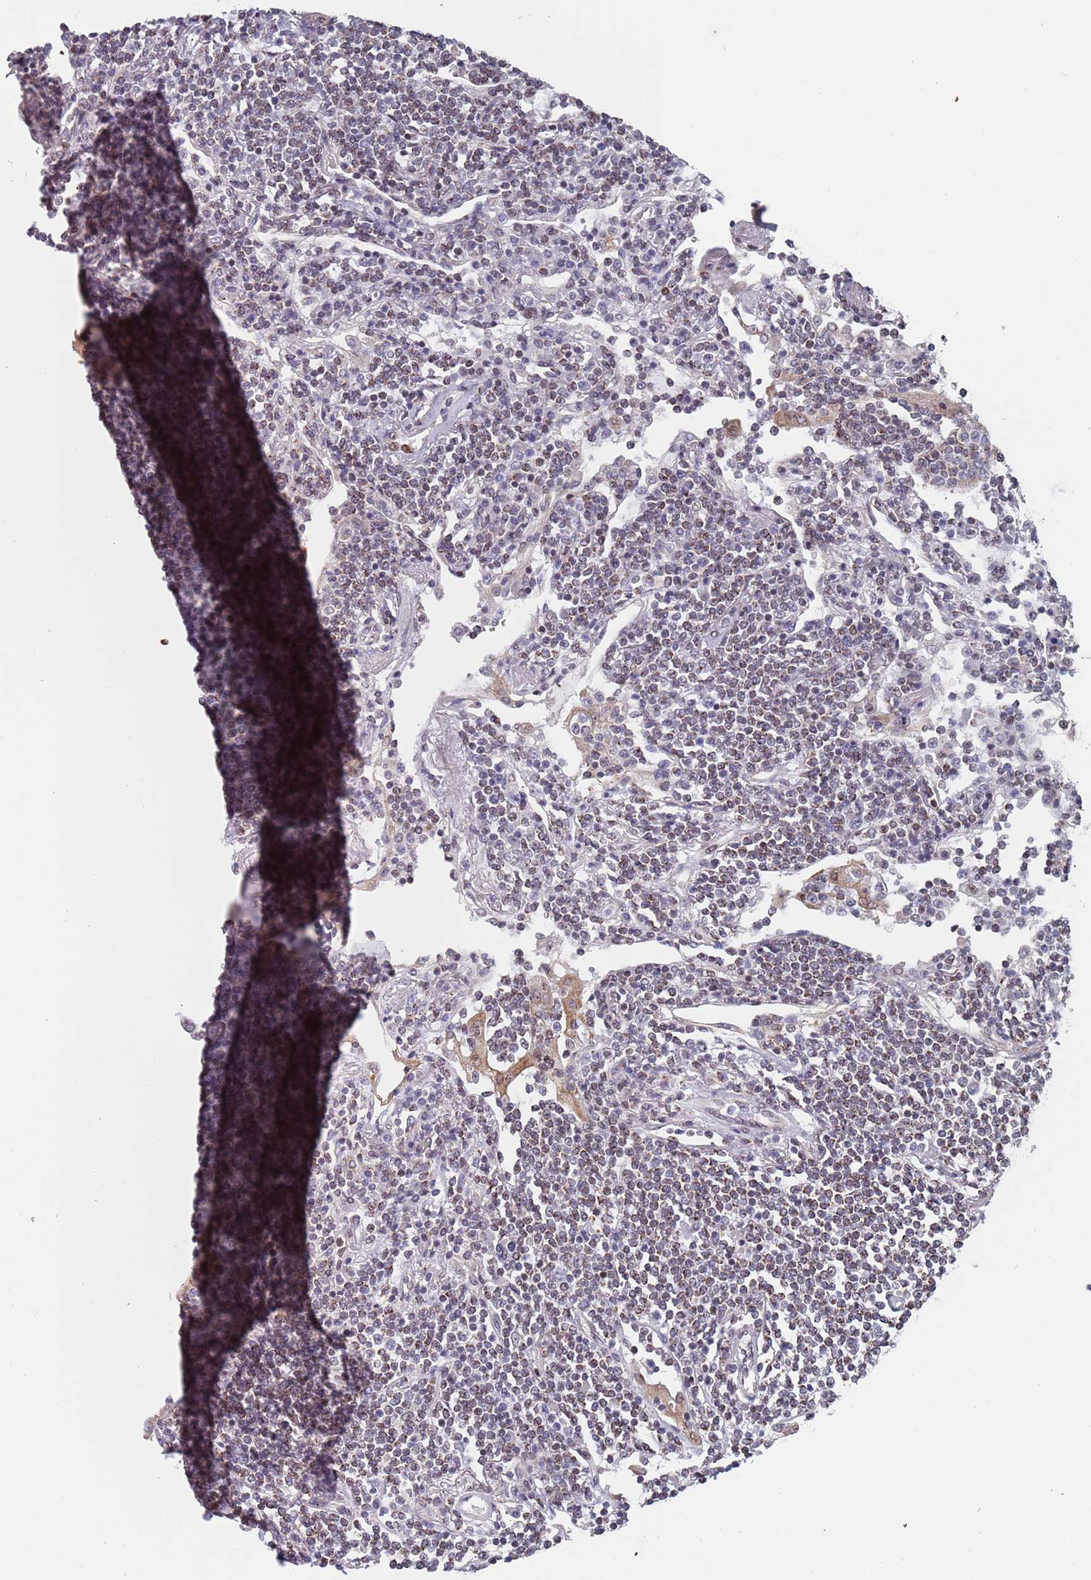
{"staining": {"intensity": "negative", "quantity": "none", "location": "none"}, "tissue": "lymphoma", "cell_type": "Tumor cells", "image_type": "cancer", "snomed": [{"axis": "morphology", "description": "Malignant lymphoma, non-Hodgkin's type, Low grade"}, {"axis": "topography", "description": "Lung"}], "caption": "Immunohistochemical staining of lymphoma exhibits no significant positivity in tumor cells. (Stains: DAB immunohistochemistry (IHC) with hematoxylin counter stain, Microscopy: brightfield microscopy at high magnification).", "gene": "MFSD12", "patient": {"sex": "female", "age": 71}}